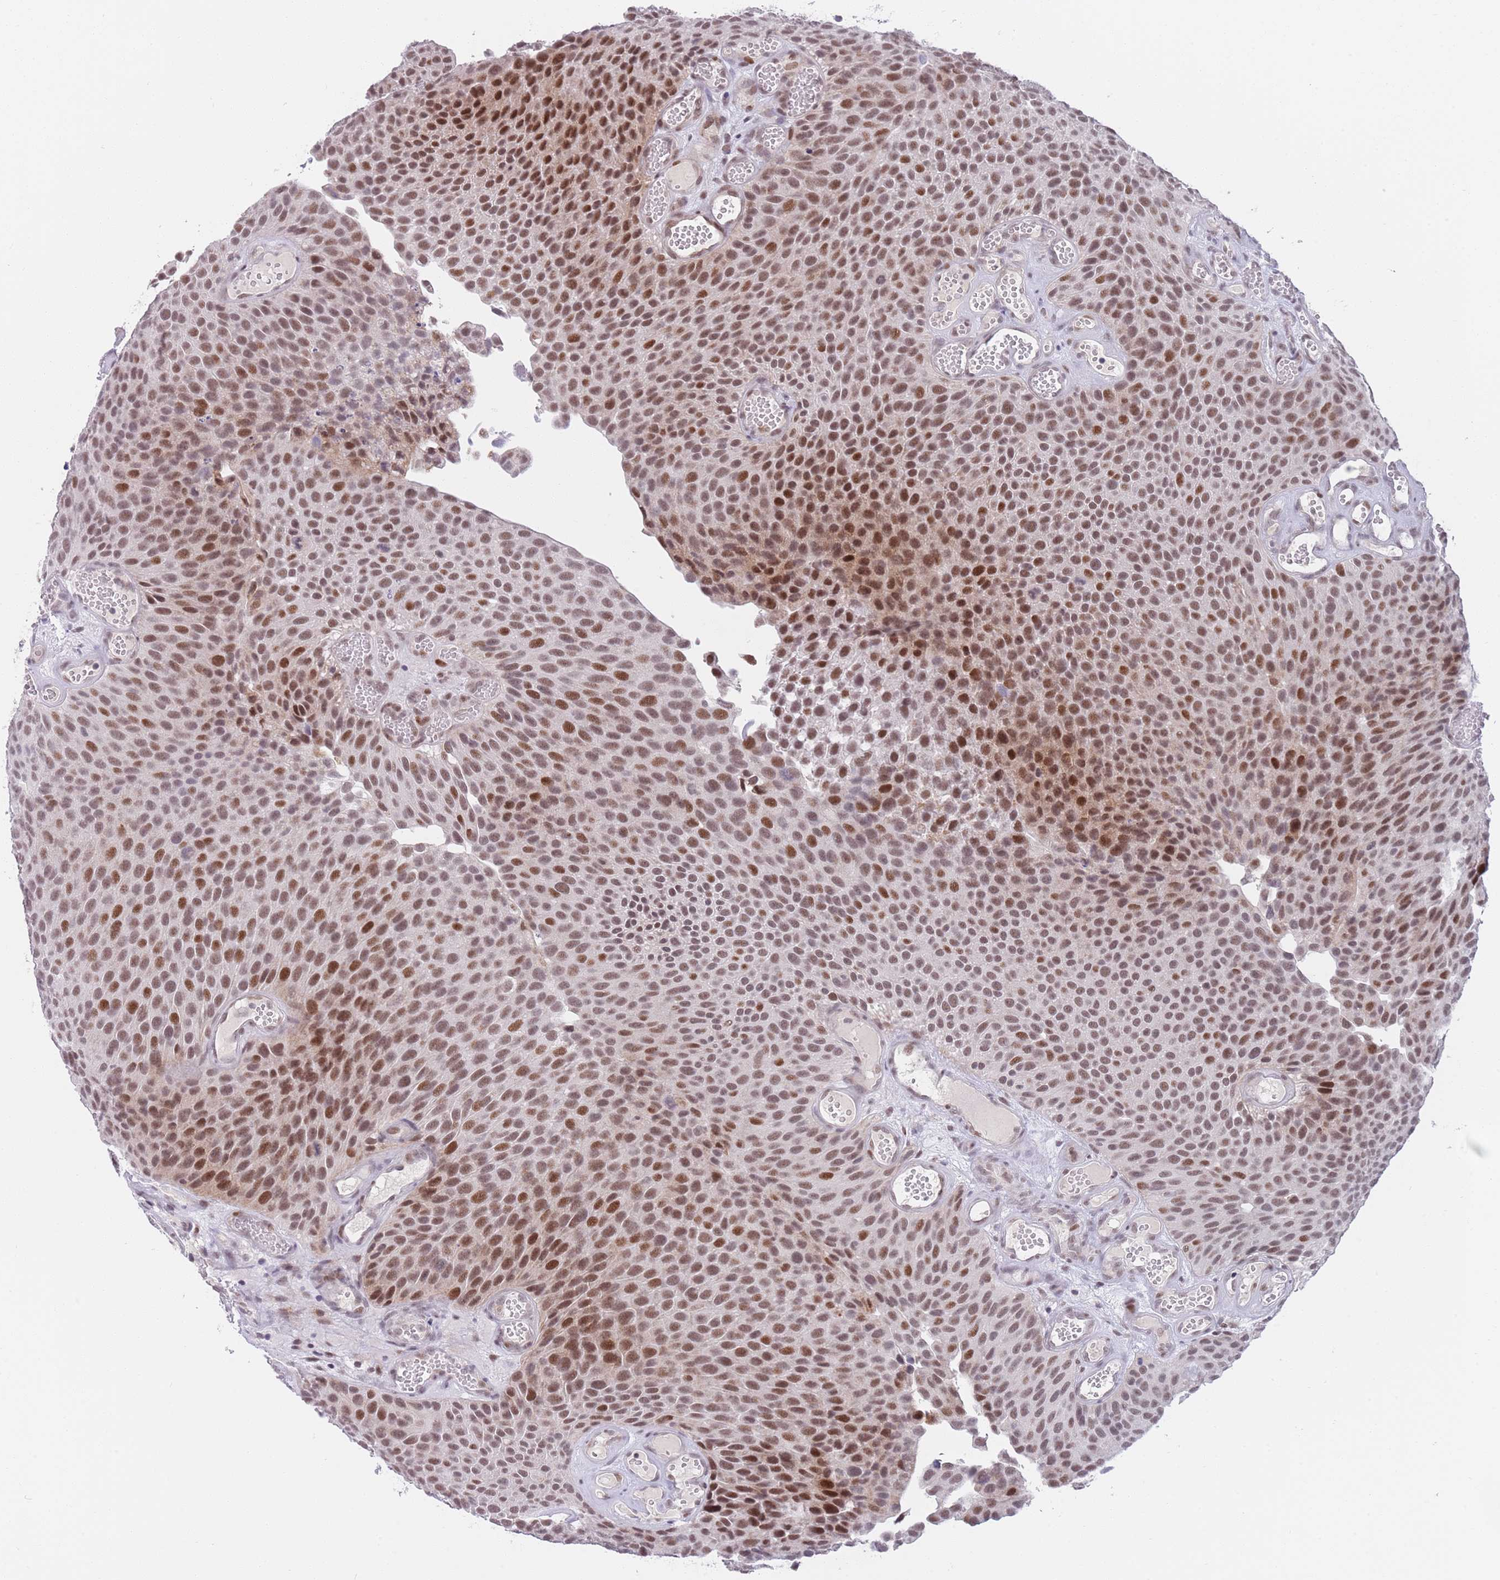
{"staining": {"intensity": "moderate", "quantity": ">75%", "location": "nuclear"}, "tissue": "urothelial cancer", "cell_type": "Tumor cells", "image_type": "cancer", "snomed": [{"axis": "morphology", "description": "Urothelial carcinoma, Low grade"}, {"axis": "topography", "description": "Urinary bladder"}], "caption": "Immunohistochemistry micrograph of urothelial cancer stained for a protein (brown), which demonstrates medium levels of moderate nuclear staining in approximately >75% of tumor cells.", "gene": "RFX1", "patient": {"sex": "male", "age": 89}}